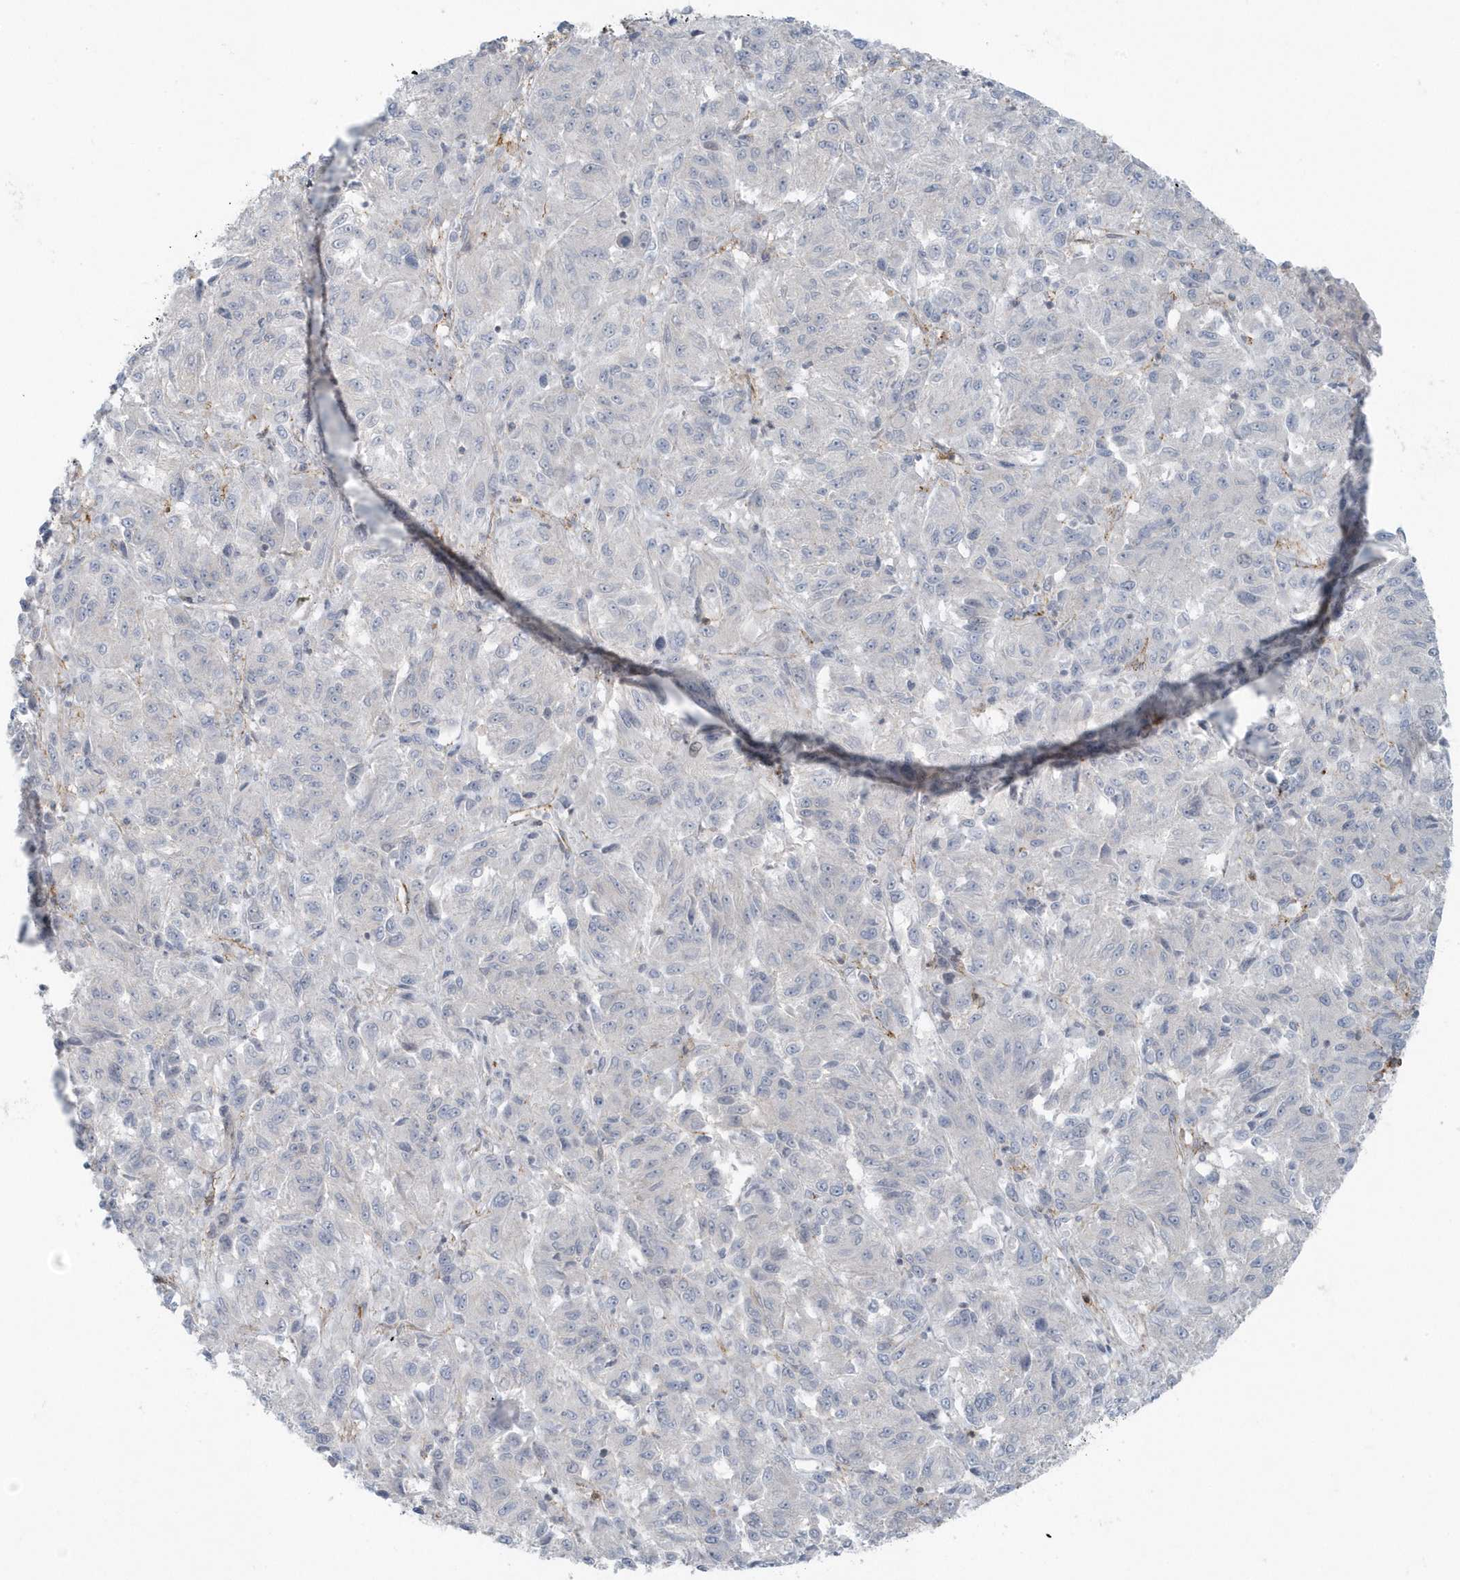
{"staining": {"intensity": "negative", "quantity": "none", "location": "none"}, "tissue": "melanoma", "cell_type": "Tumor cells", "image_type": "cancer", "snomed": [{"axis": "morphology", "description": "Malignant melanoma, Metastatic site"}, {"axis": "topography", "description": "Lung"}], "caption": "The immunohistochemistry micrograph has no significant positivity in tumor cells of malignant melanoma (metastatic site) tissue.", "gene": "CACNB2", "patient": {"sex": "male", "age": 64}}